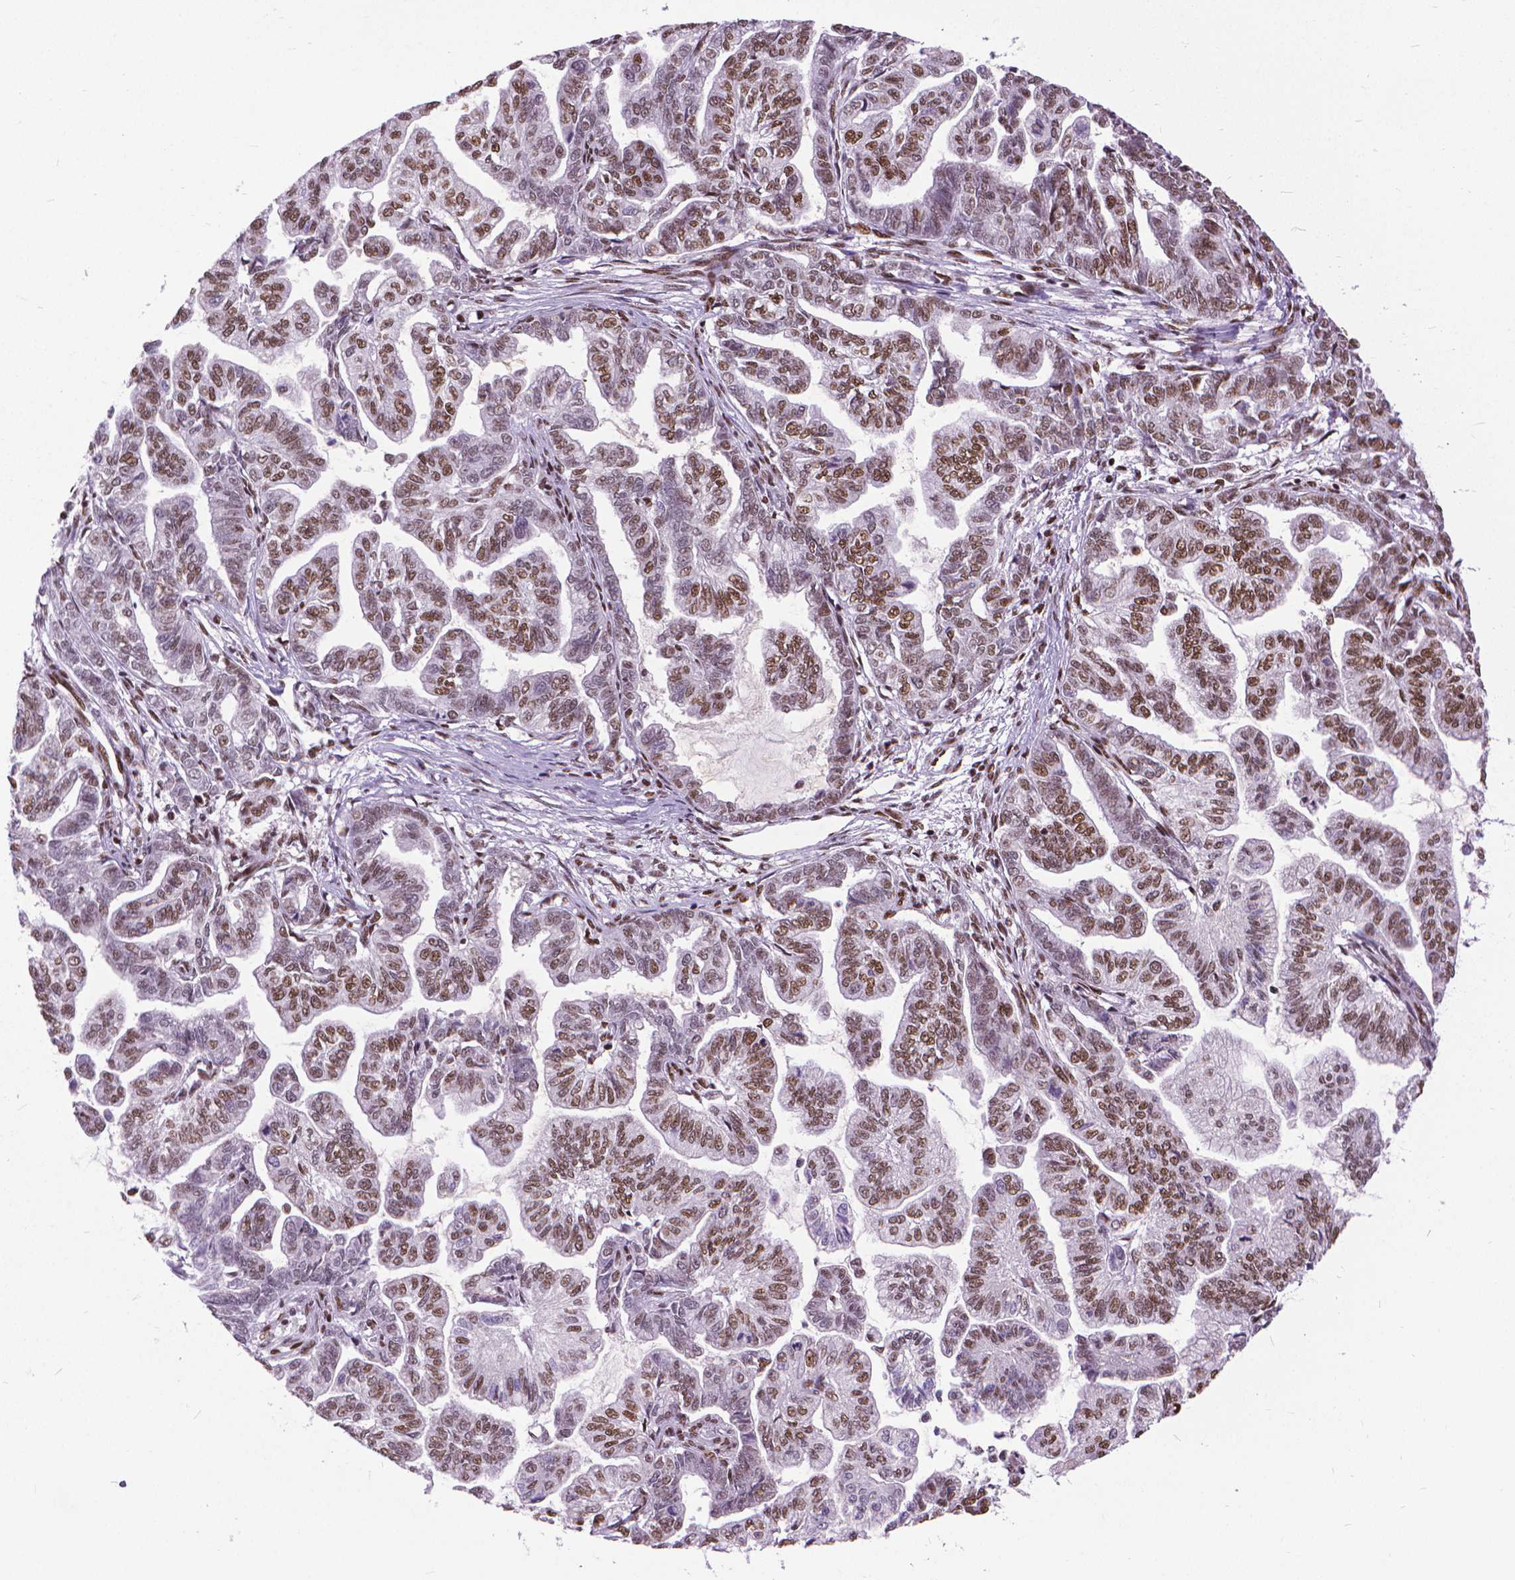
{"staining": {"intensity": "moderate", "quantity": ">75%", "location": "nuclear"}, "tissue": "stomach cancer", "cell_type": "Tumor cells", "image_type": "cancer", "snomed": [{"axis": "morphology", "description": "Adenocarcinoma, NOS"}, {"axis": "topography", "description": "Stomach"}], "caption": "Stomach cancer tissue displays moderate nuclear positivity in about >75% of tumor cells", "gene": "AKAP8", "patient": {"sex": "male", "age": 83}}